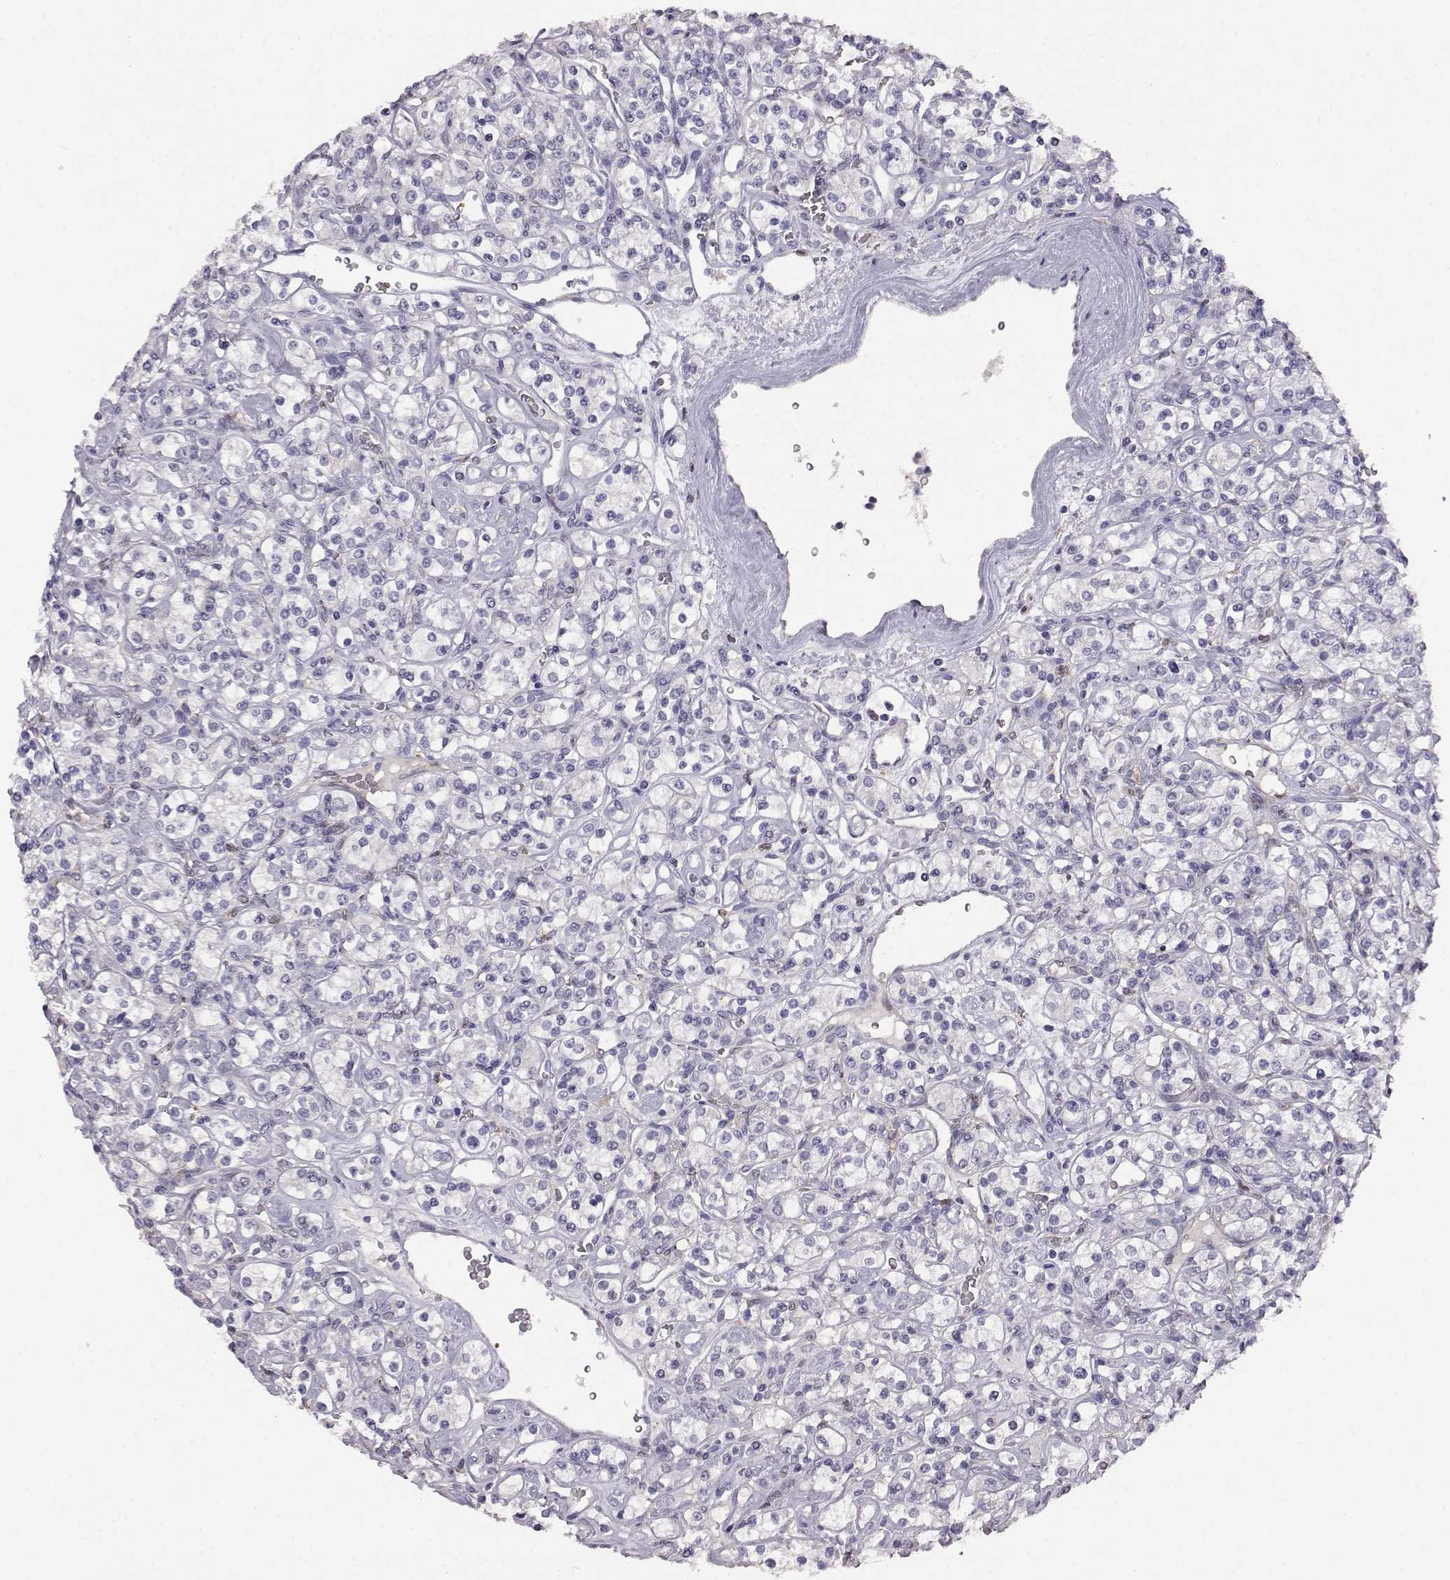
{"staining": {"intensity": "negative", "quantity": "none", "location": "none"}, "tissue": "renal cancer", "cell_type": "Tumor cells", "image_type": "cancer", "snomed": [{"axis": "morphology", "description": "Adenocarcinoma, NOS"}, {"axis": "topography", "description": "Kidney"}], "caption": "Tumor cells are negative for brown protein staining in renal cancer. Brightfield microscopy of IHC stained with DAB (brown) and hematoxylin (blue), captured at high magnification.", "gene": "AKR1B1", "patient": {"sex": "male", "age": 77}}